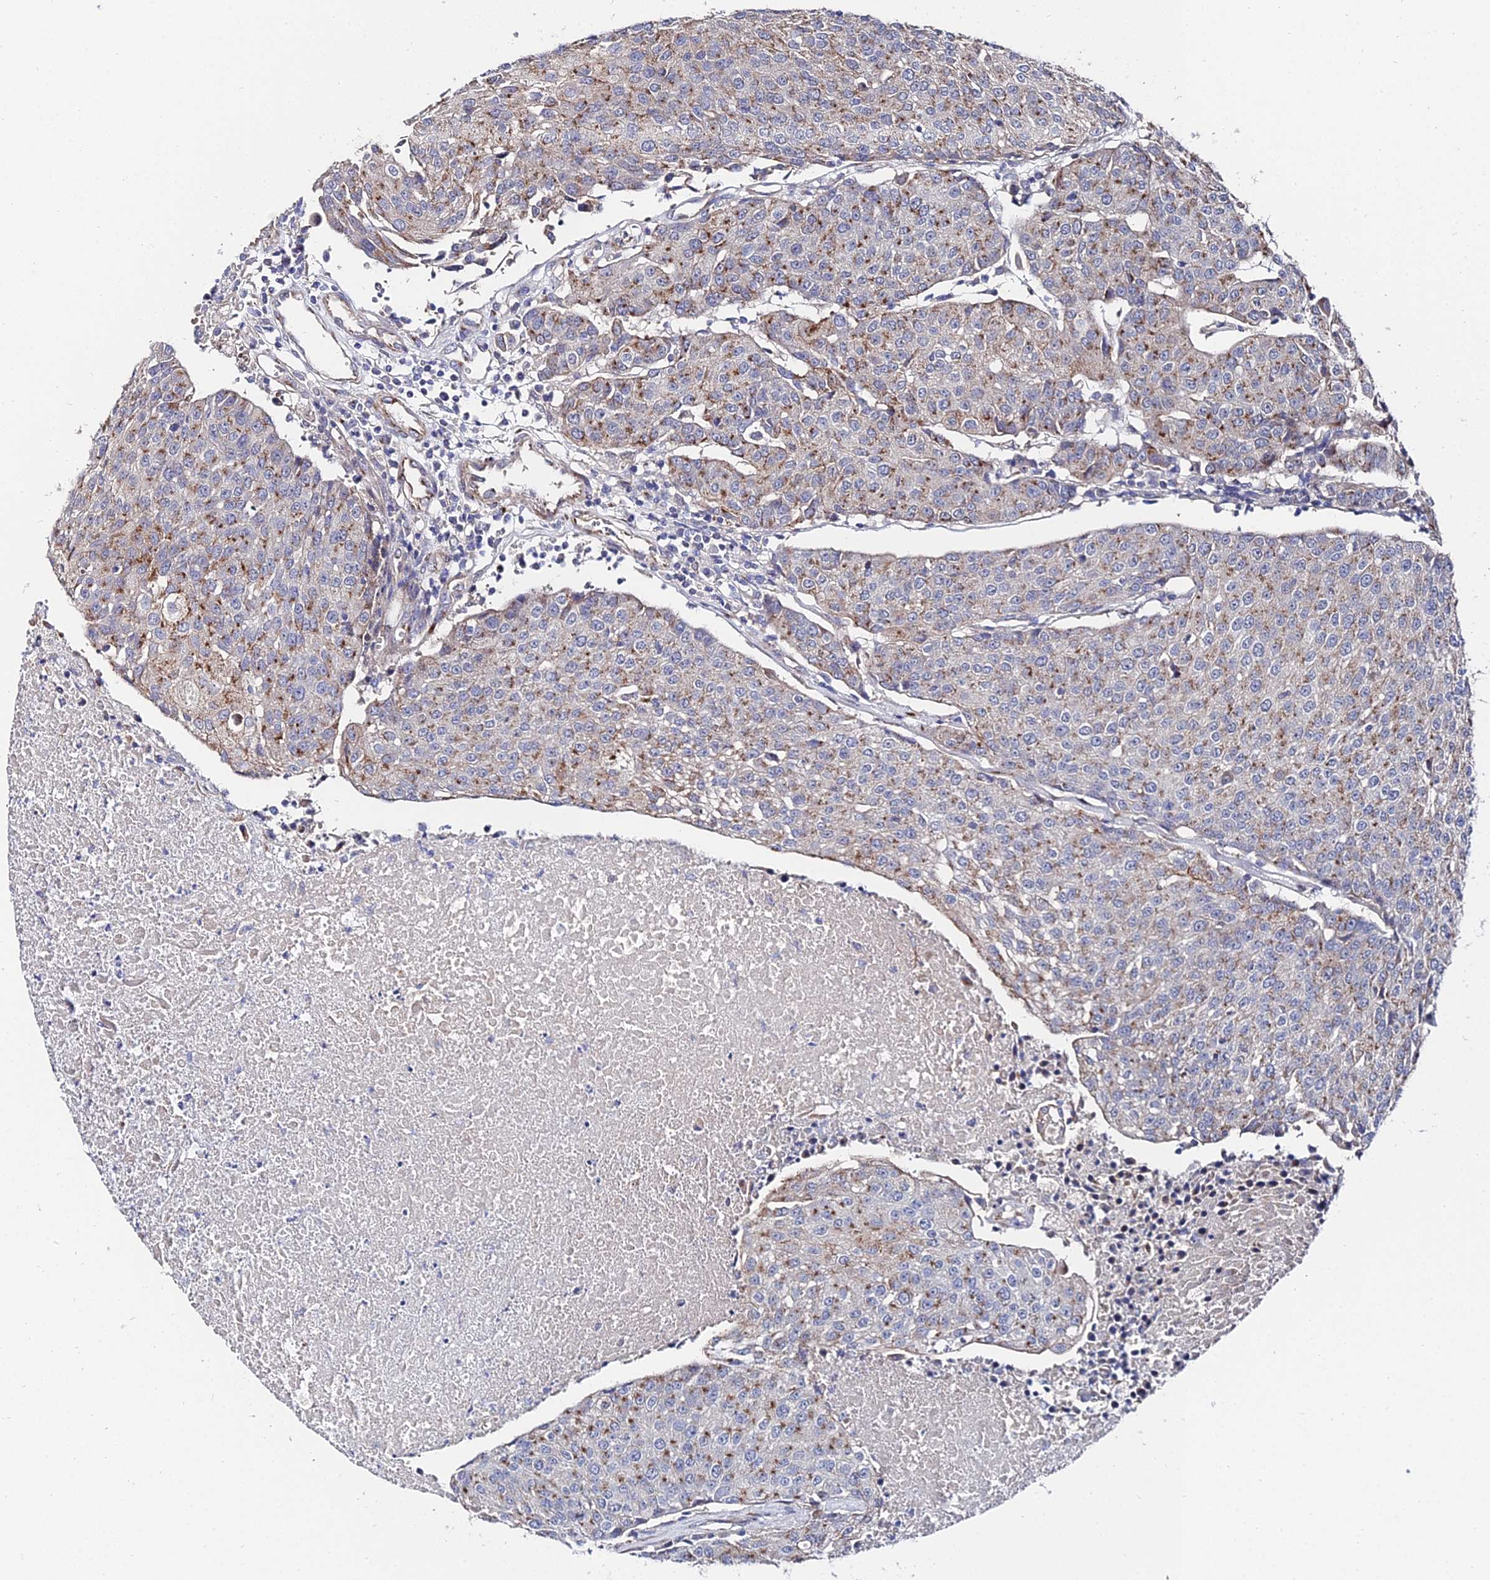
{"staining": {"intensity": "moderate", "quantity": "25%-75%", "location": "cytoplasmic/membranous"}, "tissue": "urothelial cancer", "cell_type": "Tumor cells", "image_type": "cancer", "snomed": [{"axis": "morphology", "description": "Urothelial carcinoma, High grade"}, {"axis": "topography", "description": "Urinary bladder"}], "caption": "High-grade urothelial carcinoma stained with a brown dye displays moderate cytoplasmic/membranous positive positivity in about 25%-75% of tumor cells.", "gene": "BORCS8", "patient": {"sex": "female", "age": 85}}